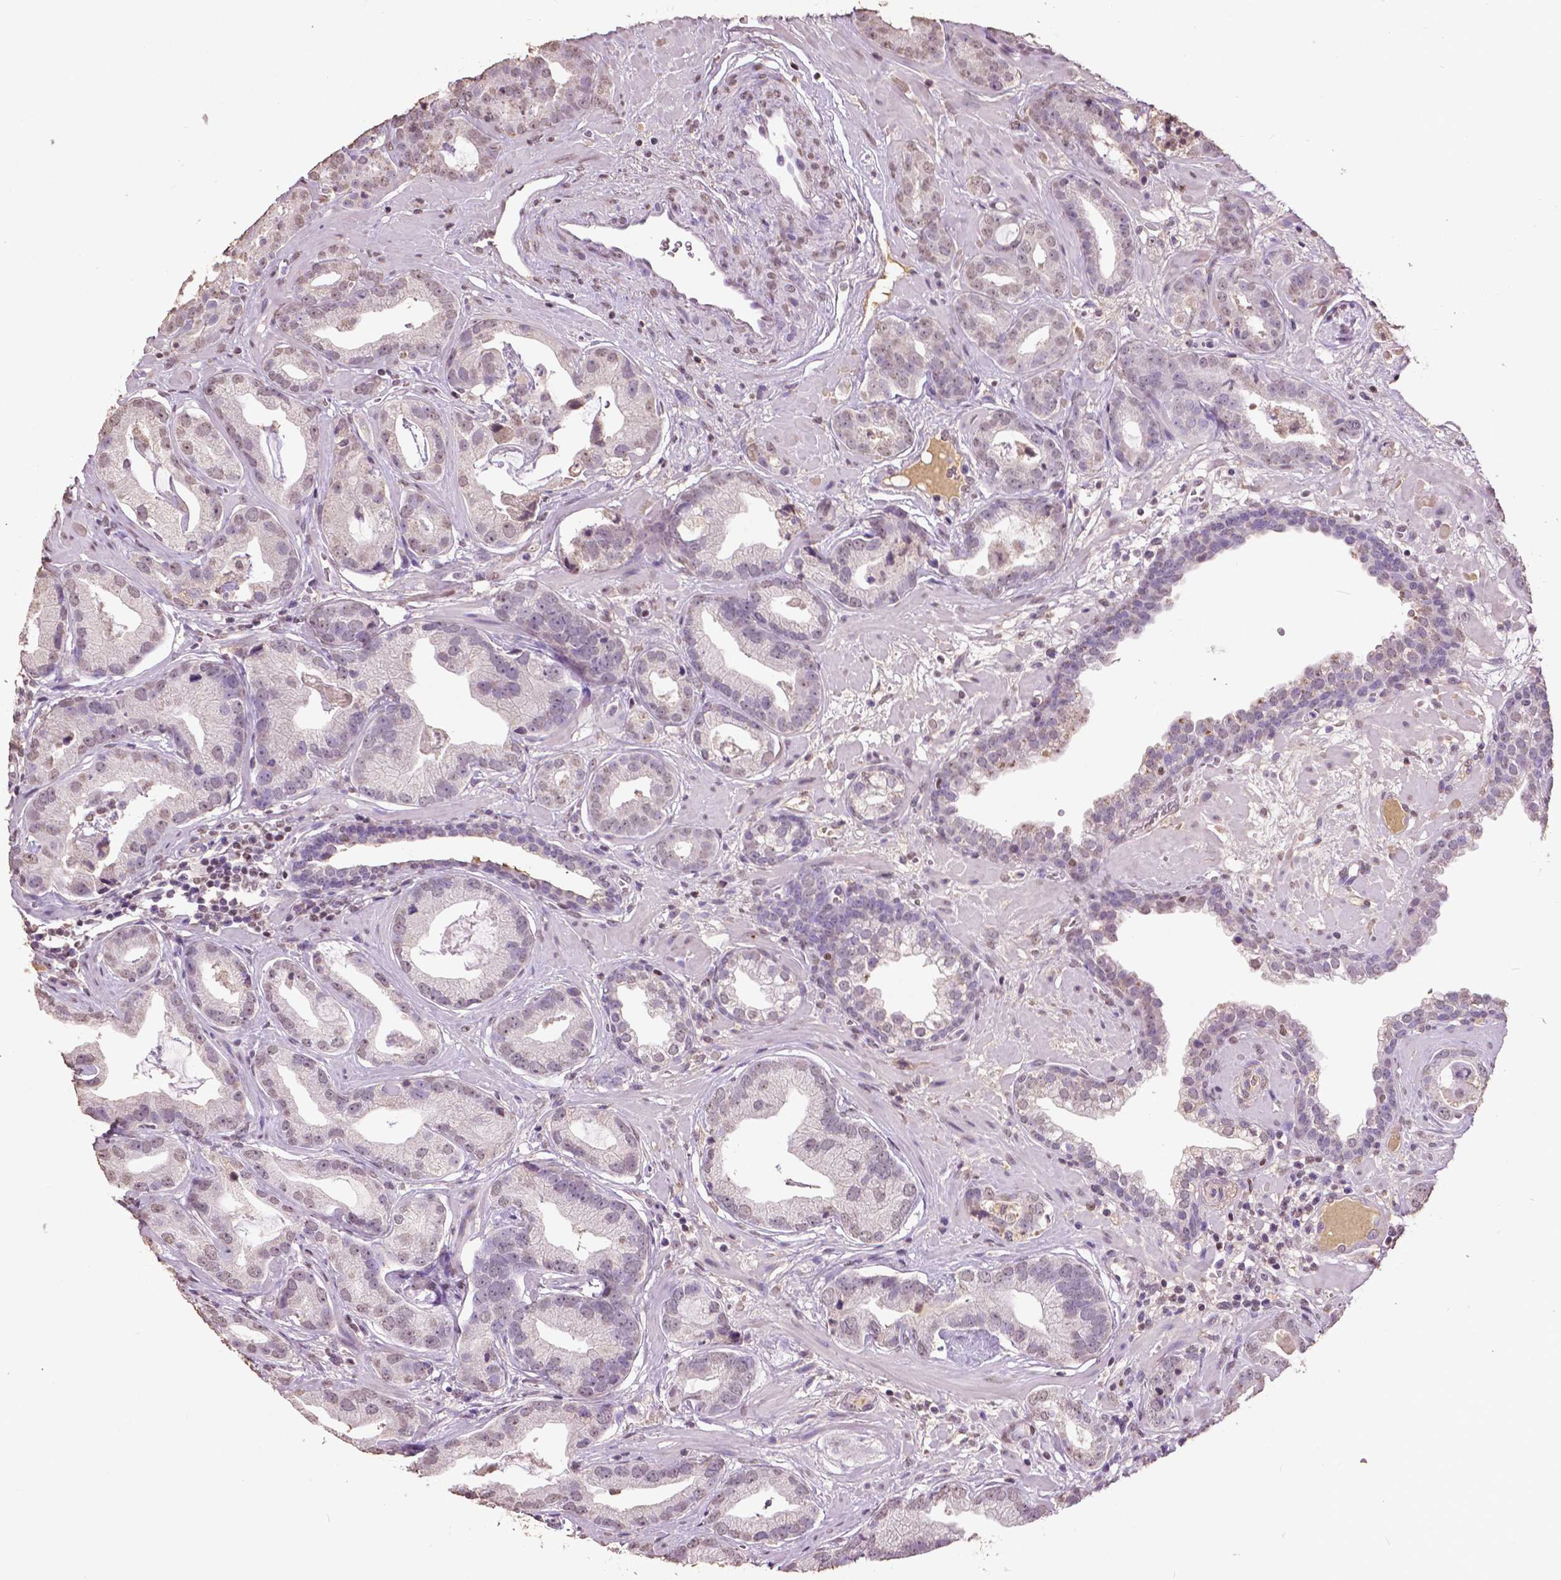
{"staining": {"intensity": "weak", "quantity": "<25%", "location": "nuclear"}, "tissue": "prostate cancer", "cell_type": "Tumor cells", "image_type": "cancer", "snomed": [{"axis": "morphology", "description": "Adenocarcinoma, Low grade"}, {"axis": "topography", "description": "Prostate"}], "caption": "Immunohistochemistry (IHC) micrograph of prostate cancer stained for a protein (brown), which displays no staining in tumor cells.", "gene": "RUNX3", "patient": {"sex": "male", "age": 62}}